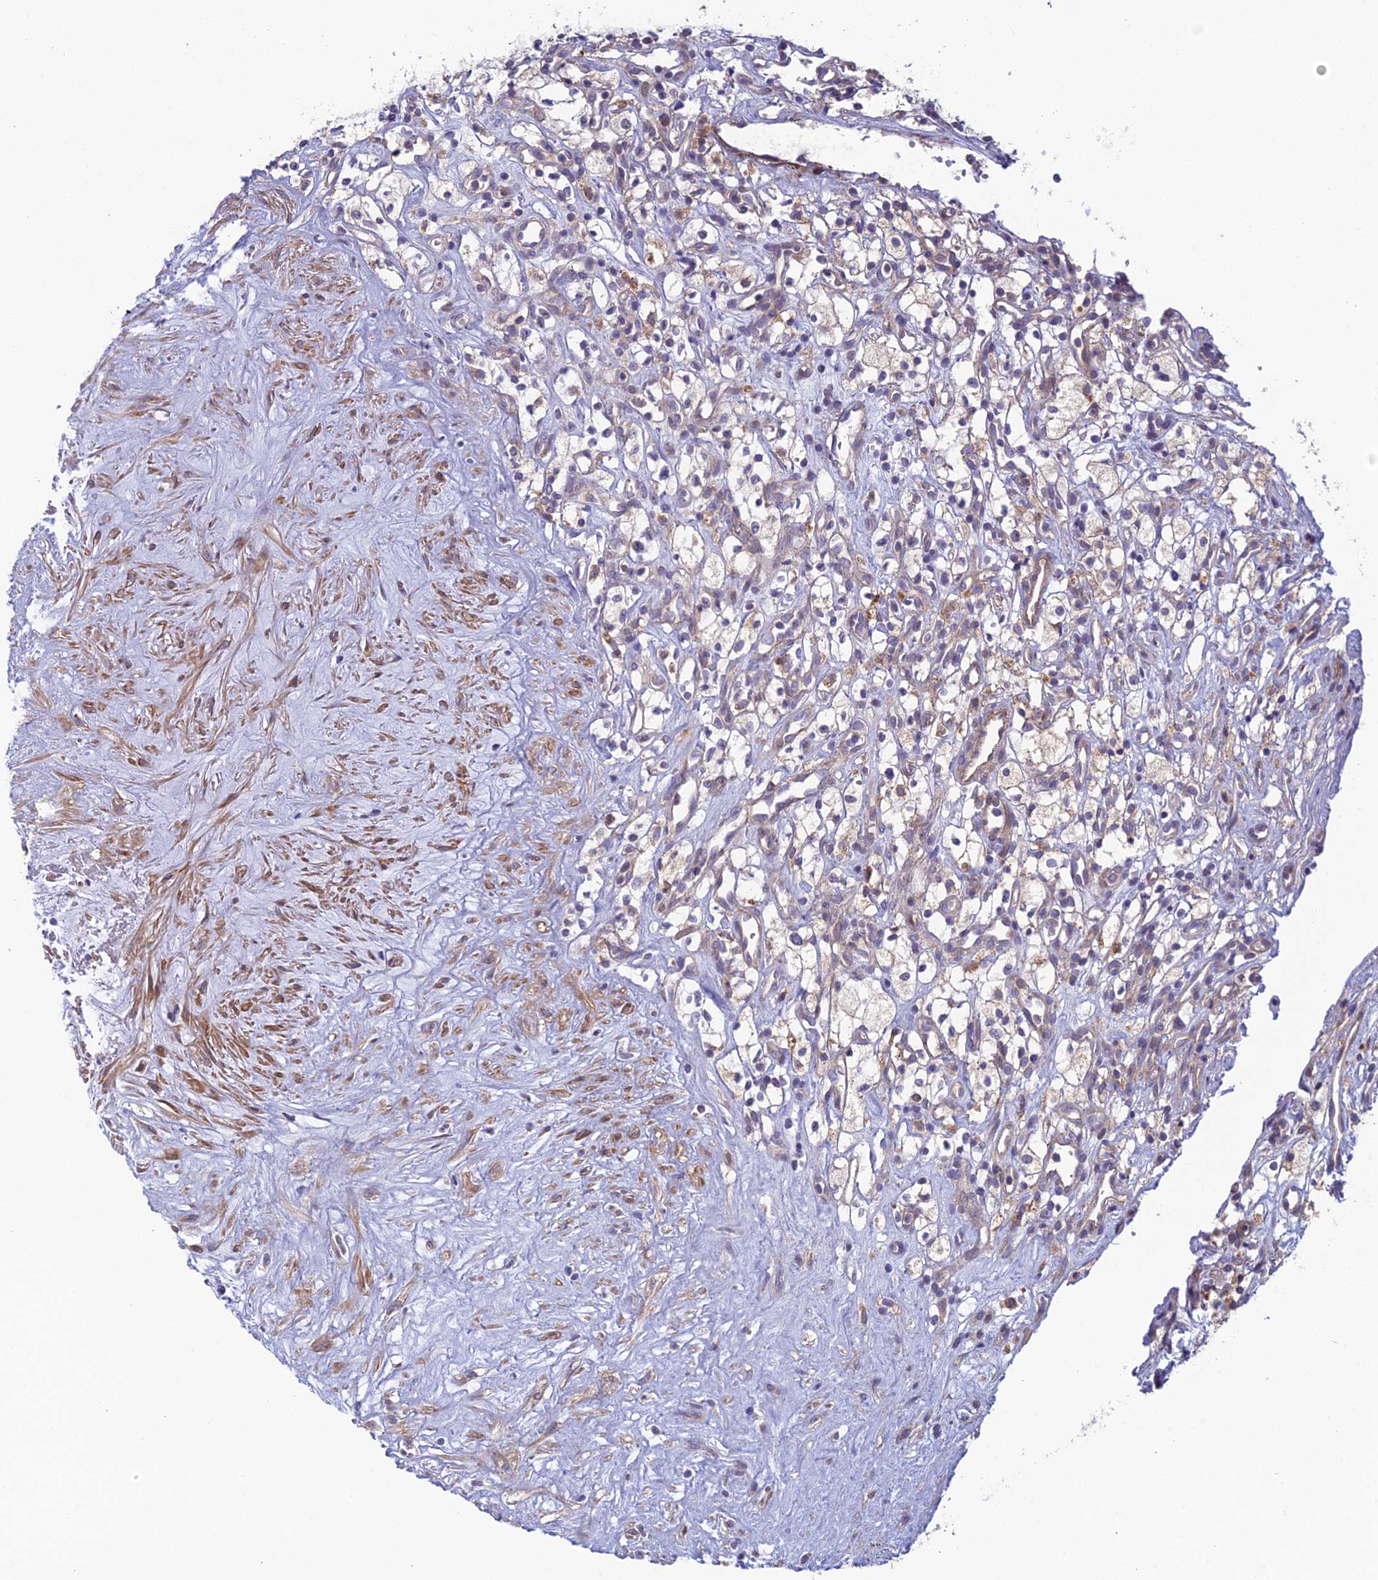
{"staining": {"intensity": "negative", "quantity": "none", "location": "none"}, "tissue": "renal cancer", "cell_type": "Tumor cells", "image_type": "cancer", "snomed": [{"axis": "morphology", "description": "Adenocarcinoma, NOS"}, {"axis": "topography", "description": "Kidney"}], "caption": "Human adenocarcinoma (renal) stained for a protein using IHC reveals no expression in tumor cells.", "gene": "BLTP2", "patient": {"sex": "male", "age": 59}}